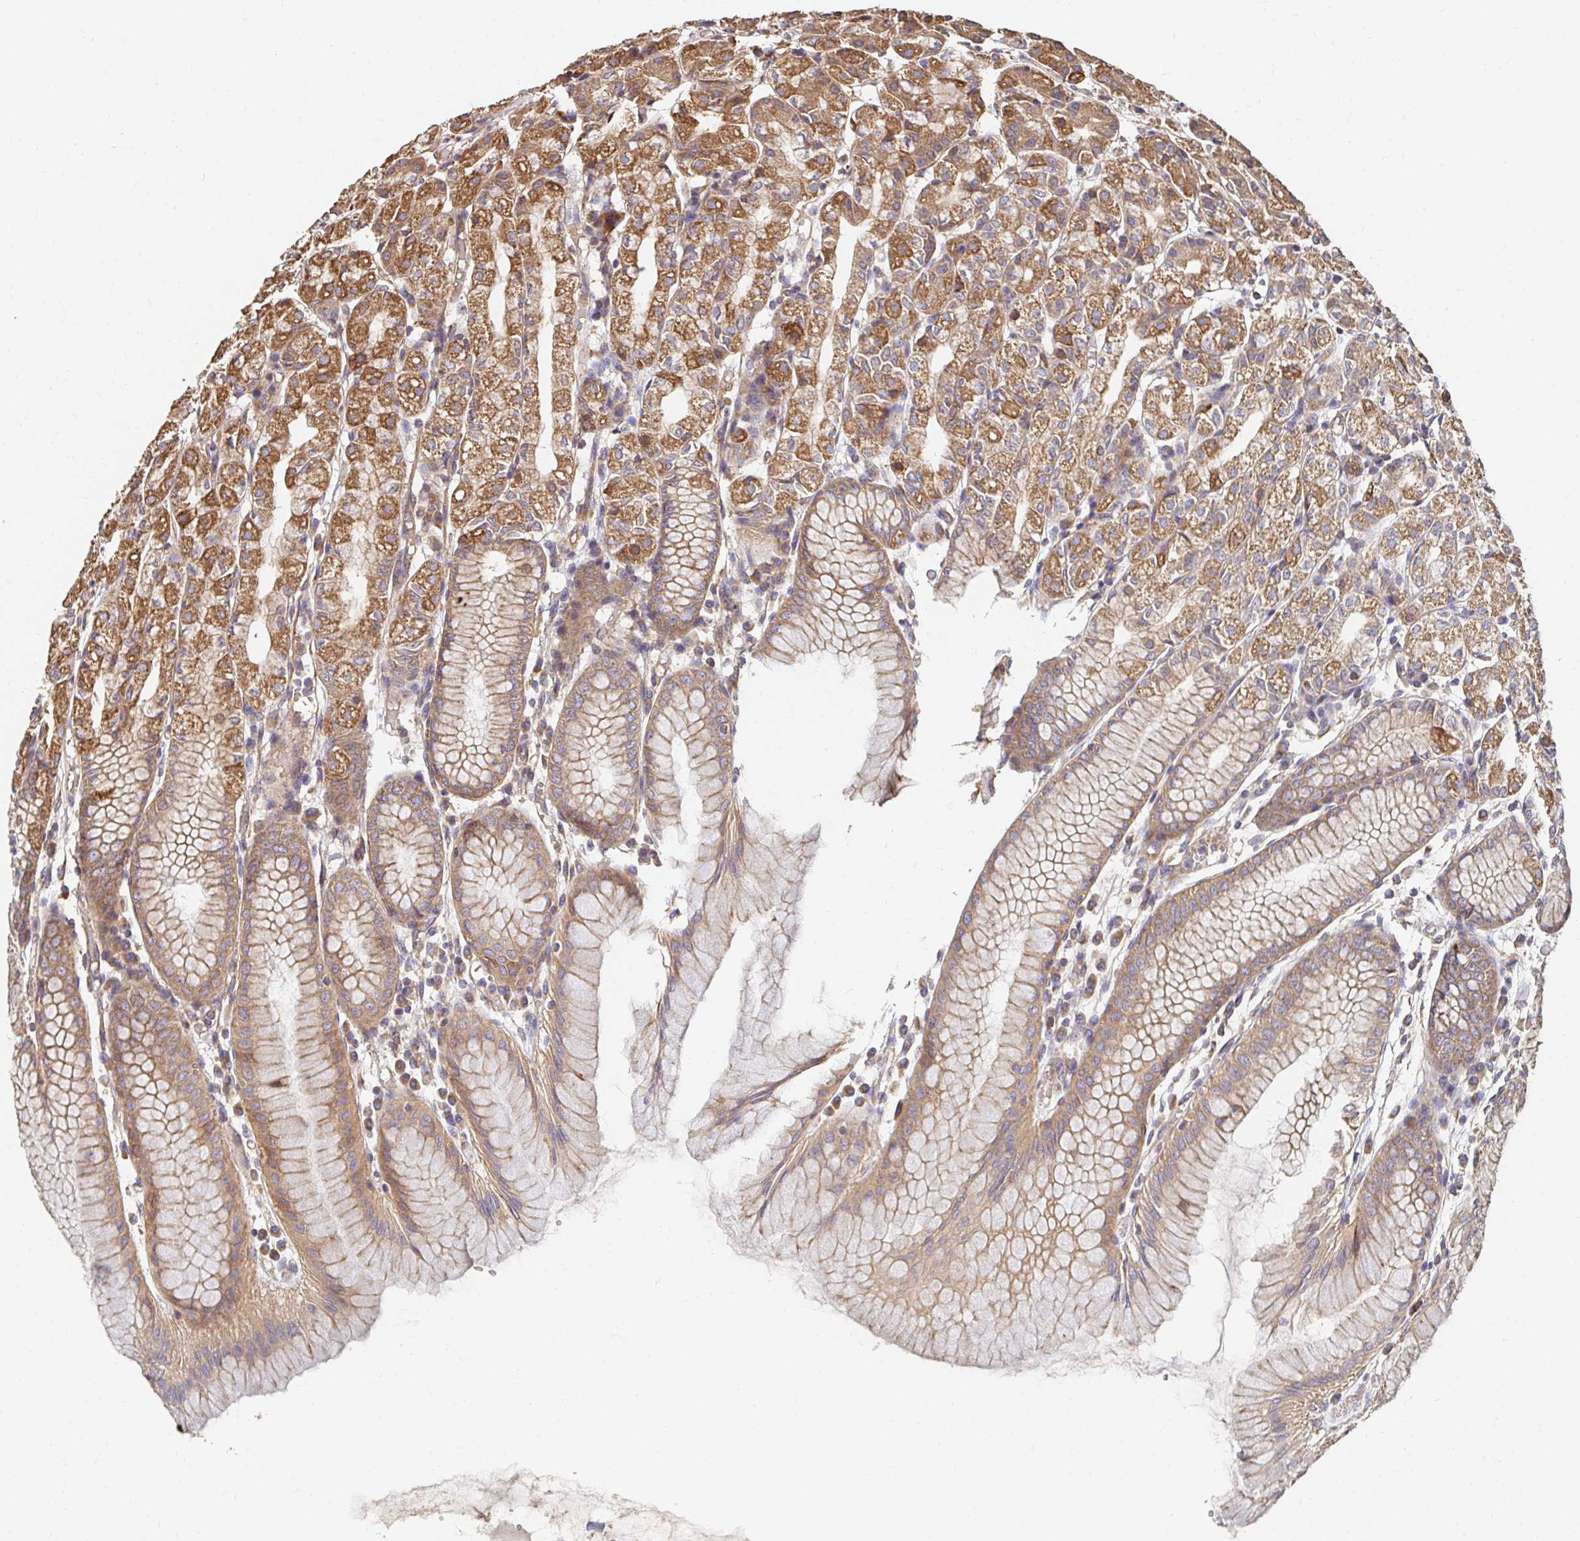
{"staining": {"intensity": "moderate", "quantity": ">75%", "location": "cytoplasmic/membranous"}, "tissue": "stomach", "cell_type": "Glandular cells", "image_type": "normal", "snomed": [{"axis": "morphology", "description": "Normal tissue, NOS"}, {"axis": "topography", "description": "Stomach"}], "caption": "Unremarkable stomach shows moderate cytoplasmic/membranous staining in about >75% of glandular cells, visualized by immunohistochemistry.", "gene": "APBB1", "patient": {"sex": "female", "age": 57}}